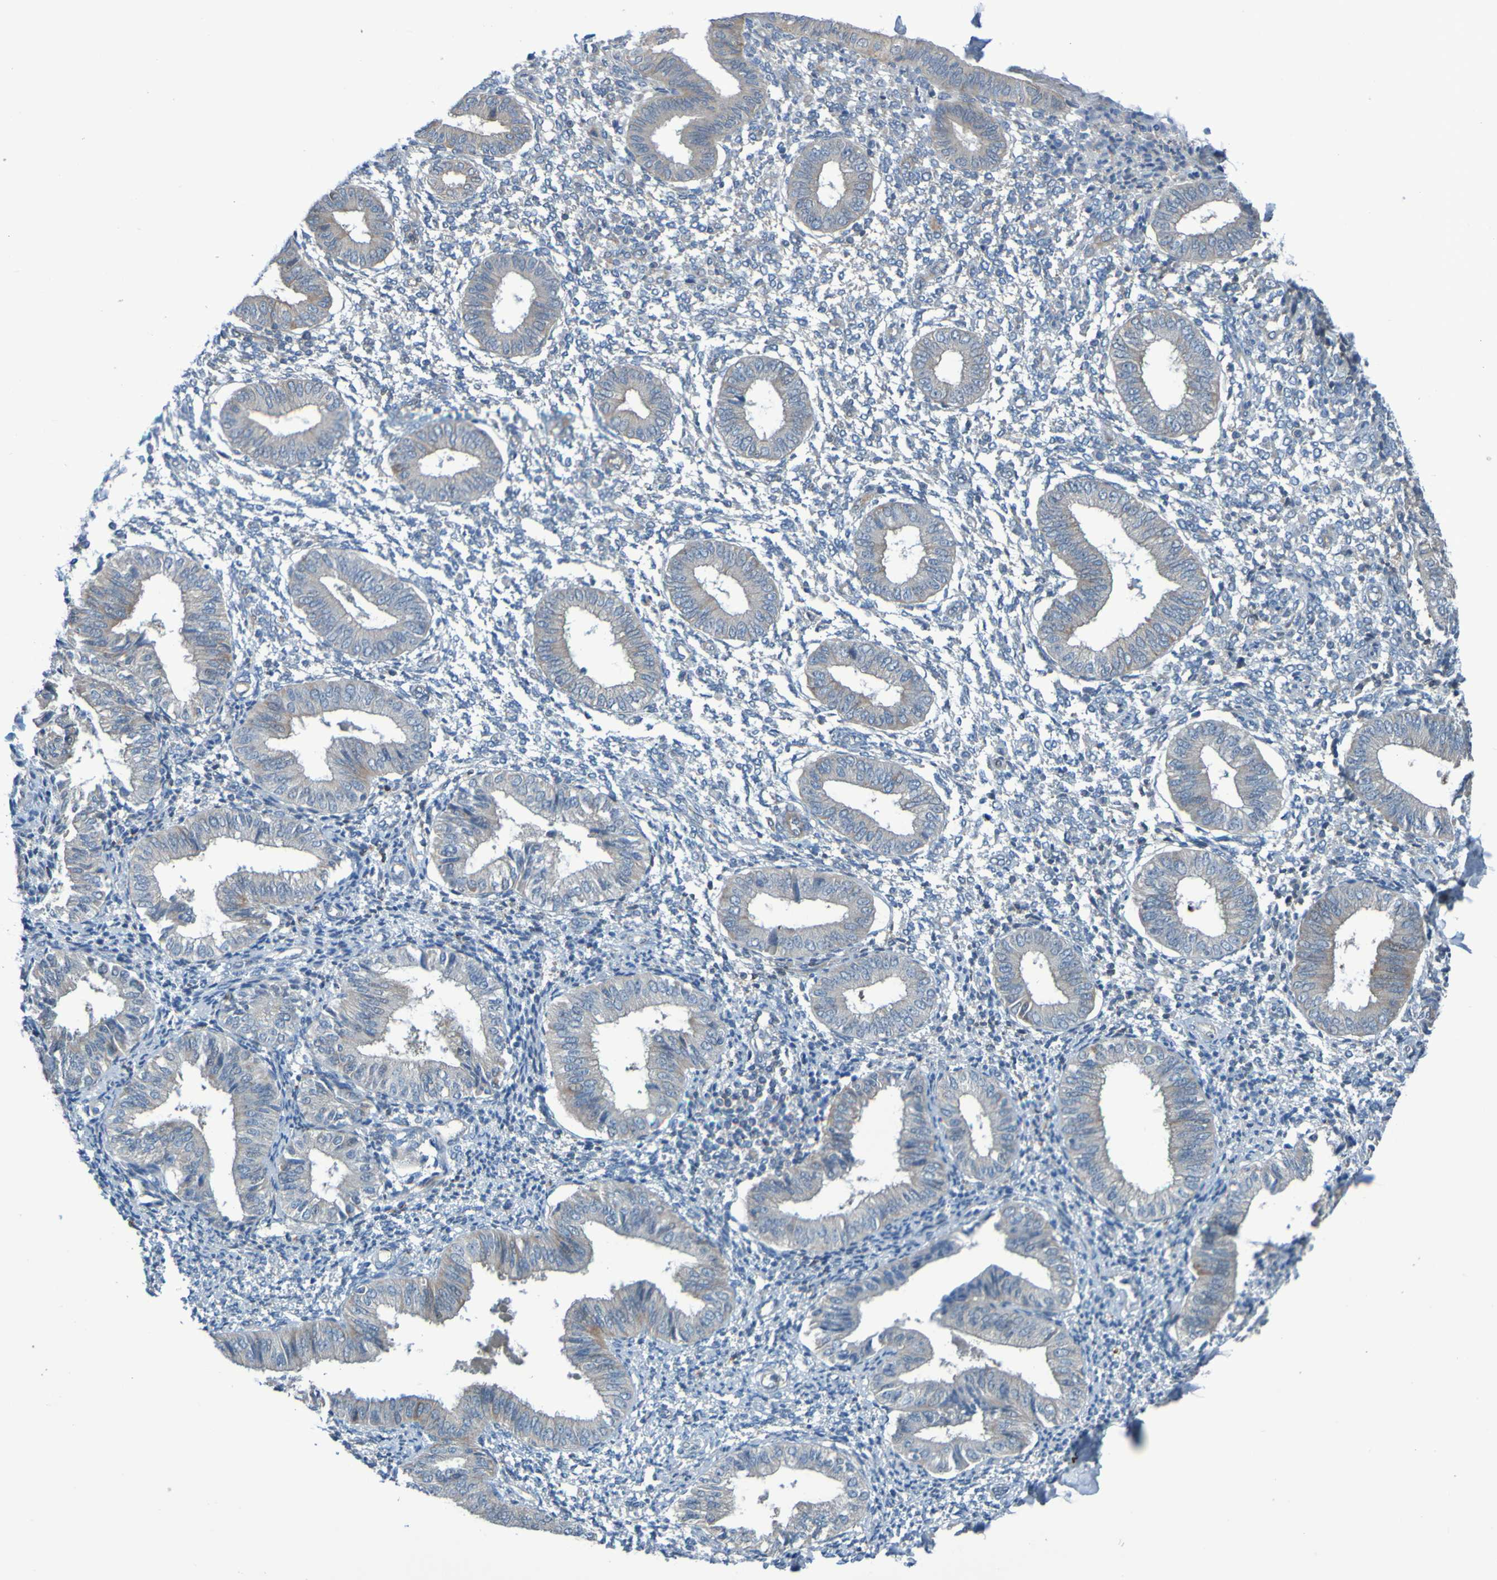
{"staining": {"intensity": "negative", "quantity": "none", "location": "none"}, "tissue": "endometrium", "cell_type": "Cells in endometrial stroma", "image_type": "normal", "snomed": [{"axis": "morphology", "description": "Normal tissue, NOS"}, {"axis": "topography", "description": "Endometrium"}], "caption": "Immunohistochemistry (IHC) histopathology image of unremarkable endometrium: human endometrium stained with DAB demonstrates no significant protein positivity in cells in endometrial stroma. (Immunohistochemistry, brightfield microscopy, high magnification).", "gene": "NPRL3", "patient": {"sex": "female", "age": 50}}